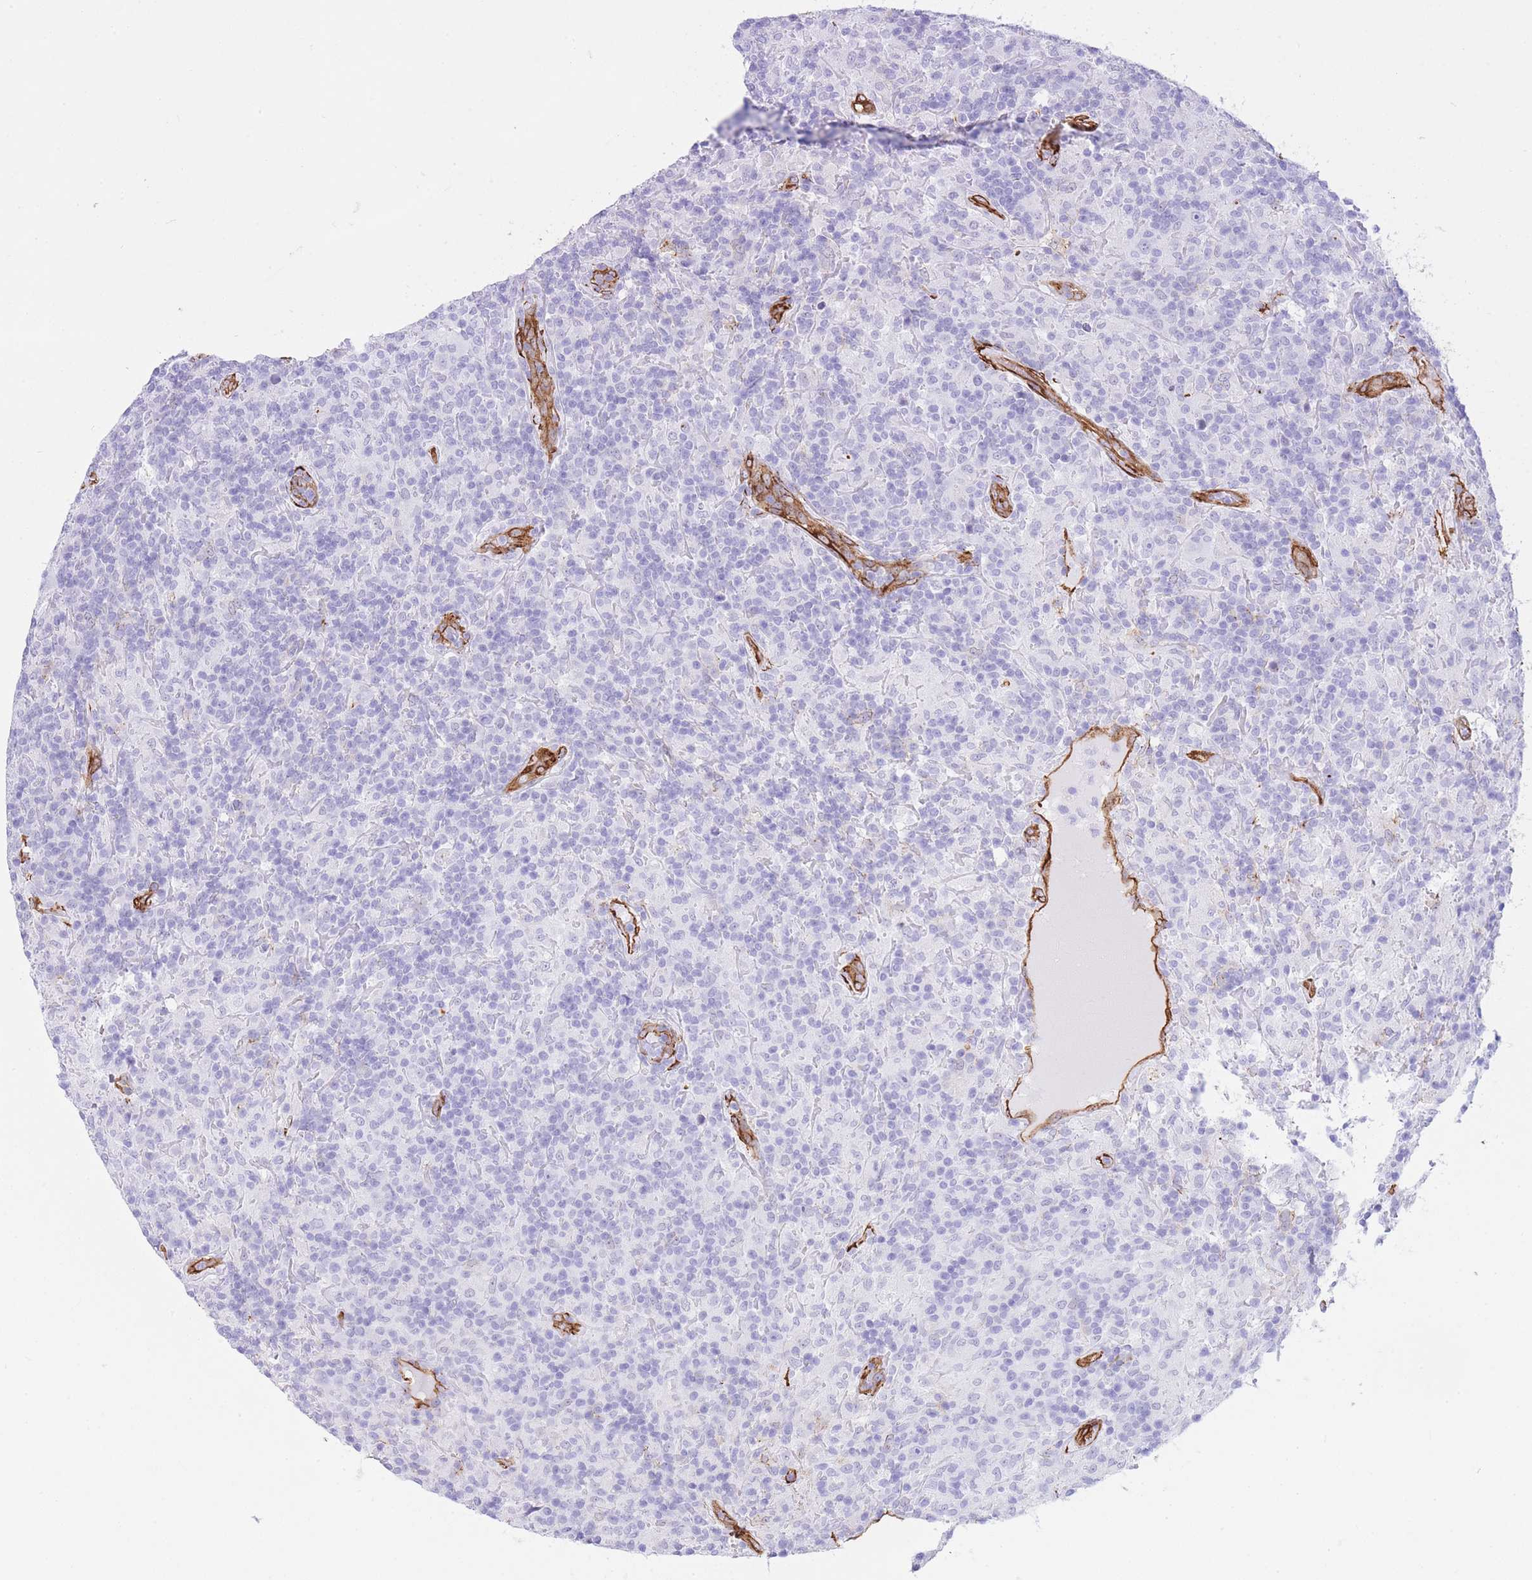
{"staining": {"intensity": "negative", "quantity": "none", "location": "none"}, "tissue": "lymphoma", "cell_type": "Tumor cells", "image_type": "cancer", "snomed": [{"axis": "morphology", "description": "Hodgkin's disease, NOS"}, {"axis": "topography", "description": "Lymph node"}], "caption": "This micrograph is of lymphoma stained with immunohistochemistry to label a protein in brown with the nuclei are counter-stained blue. There is no staining in tumor cells. (DAB immunohistochemistry with hematoxylin counter stain).", "gene": "CAVIN1", "patient": {"sex": "male", "age": 70}}